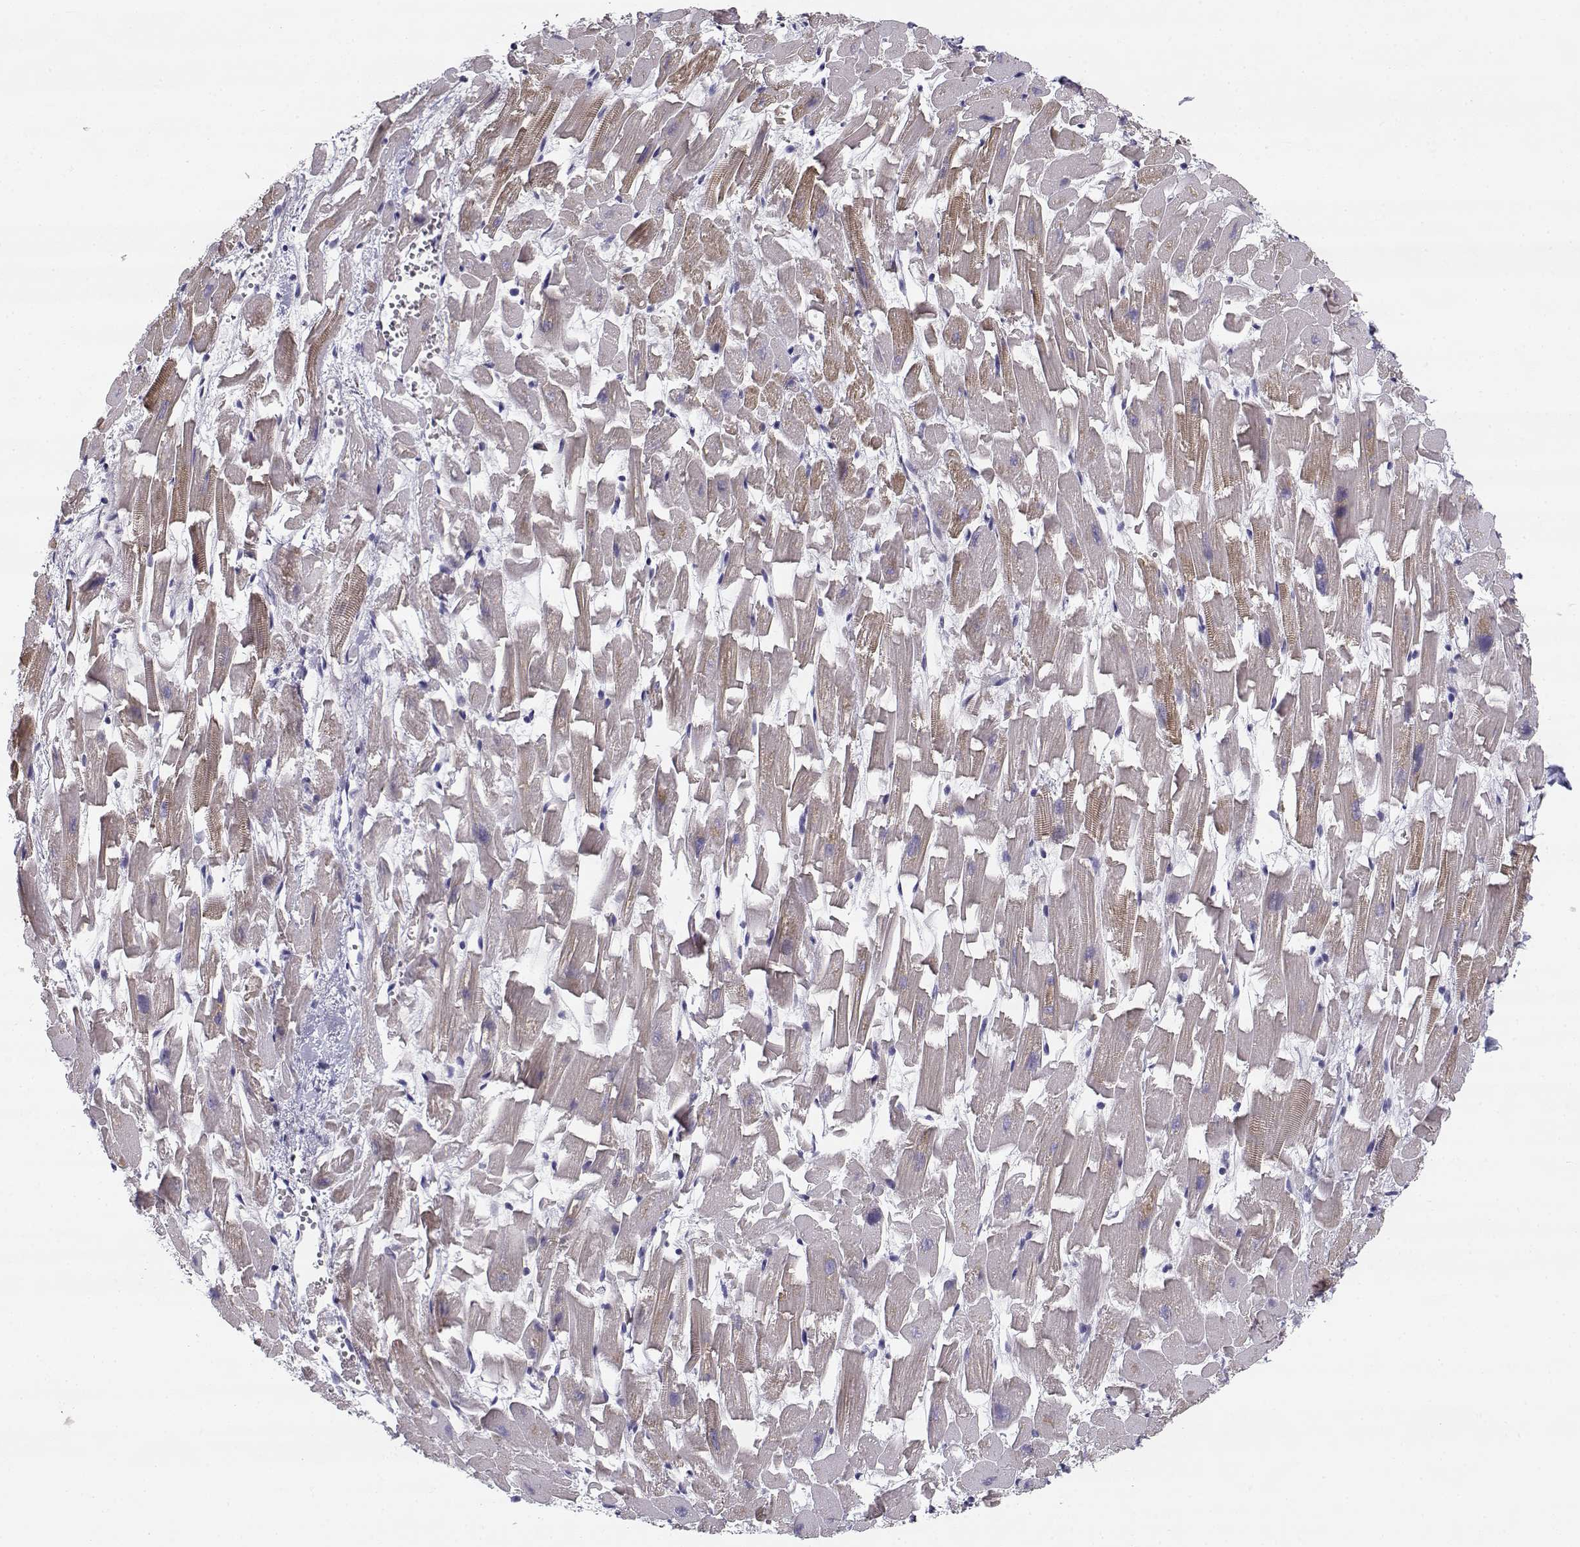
{"staining": {"intensity": "weak", "quantity": ">75%", "location": "cytoplasmic/membranous"}, "tissue": "heart muscle", "cell_type": "Cardiomyocytes", "image_type": "normal", "snomed": [{"axis": "morphology", "description": "Normal tissue, NOS"}, {"axis": "topography", "description": "Heart"}], "caption": "Immunohistochemical staining of normal heart muscle exhibits low levels of weak cytoplasmic/membranous expression in about >75% of cardiomyocytes.", "gene": "CREB3L3", "patient": {"sex": "female", "age": 64}}